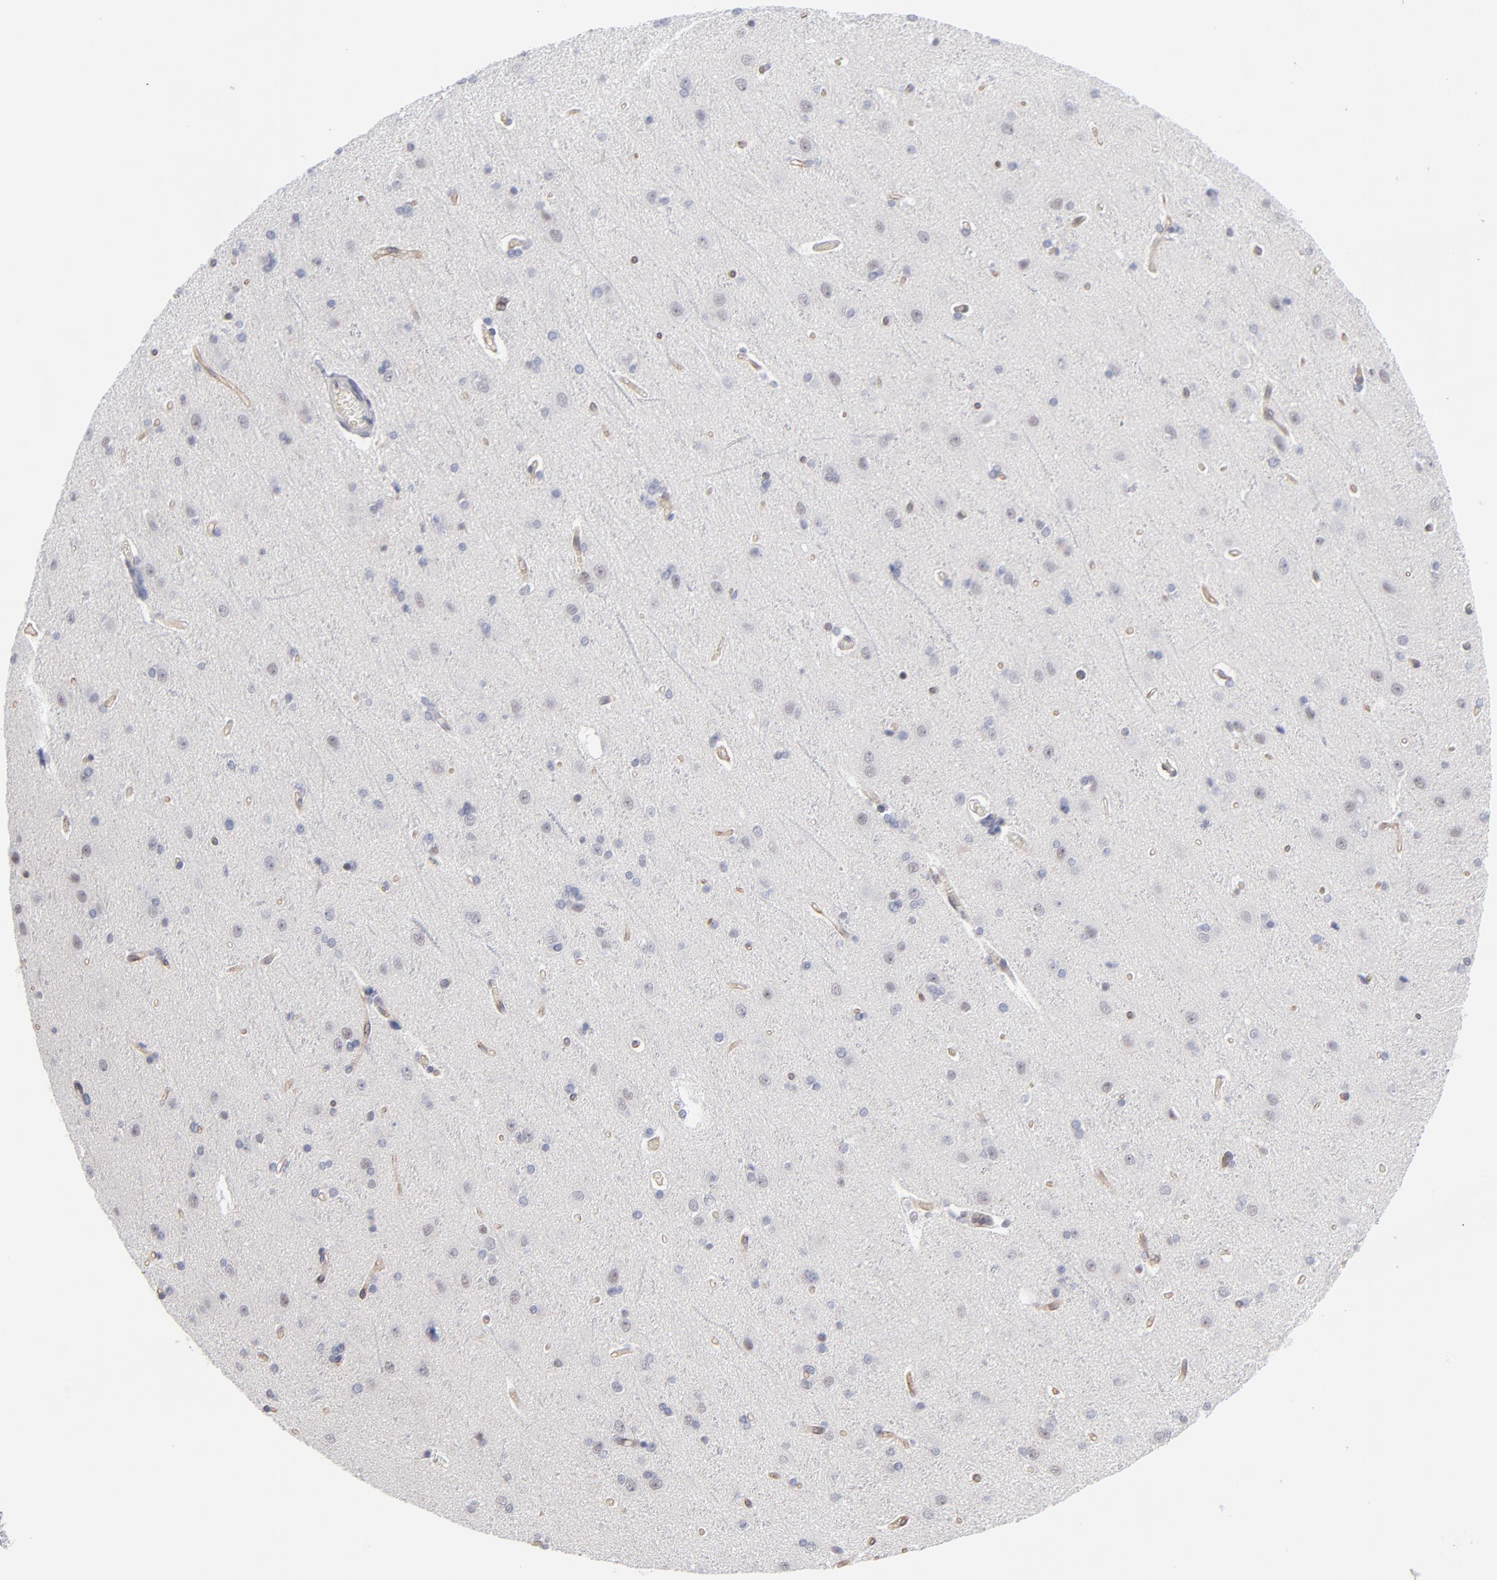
{"staining": {"intensity": "moderate", "quantity": ">75%", "location": "cytoplasmic/membranous"}, "tissue": "cerebral cortex", "cell_type": "Endothelial cells", "image_type": "normal", "snomed": [{"axis": "morphology", "description": "Normal tissue, NOS"}, {"axis": "topography", "description": "Cerebral cortex"}], "caption": "Cerebral cortex stained with IHC reveals moderate cytoplasmic/membranous expression in approximately >75% of endothelial cells. The staining was performed using DAB (3,3'-diaminobenzidine) to visualize the protein expression in brown, while the nuclei were stained in blue with hematoxylin (Magnification: 20x).", "gene": "NBN", "patient": {"sex": "female", "age": 54}}